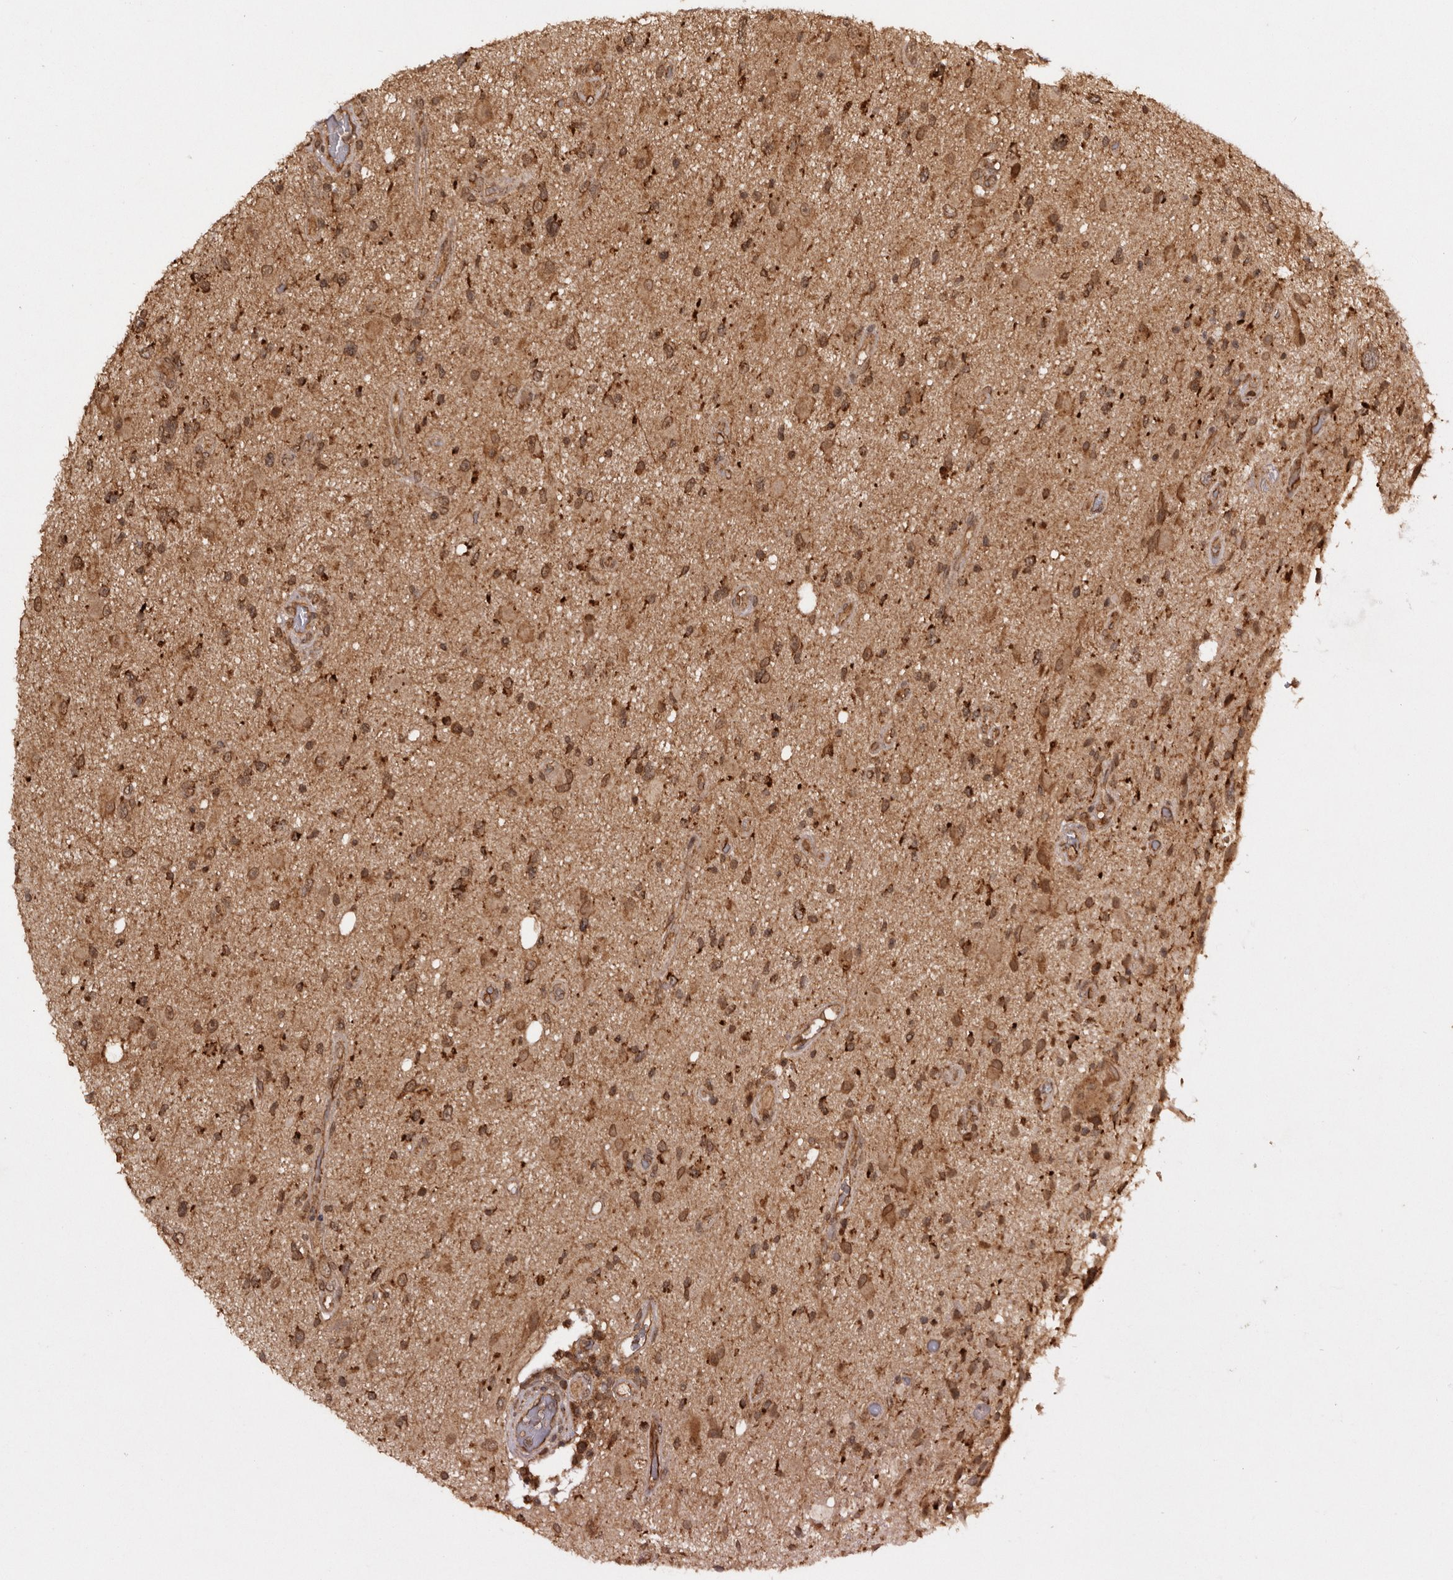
{"staining": {"intensity": "moderate", "quantity": ">75%", "location": "cytoplasmic/membranous,nuclear"}, "tissue": "glioma", "cell_type": "Tumor cells", "image_type": "cancer", "snomed": [{"axis": "morphology", "description": "Glioma, malignant, High grade"}, {"axis": "topography", "description": "Brain"}], "caption": "Glioma was stained to show a protein in brown. There is medium levels of moderate cytoplasmic/membranous and nuclear expression in approximately >75% of tumor cells.", "gene": "TARS2", "patient": {"sex": "male", "age": 33}}